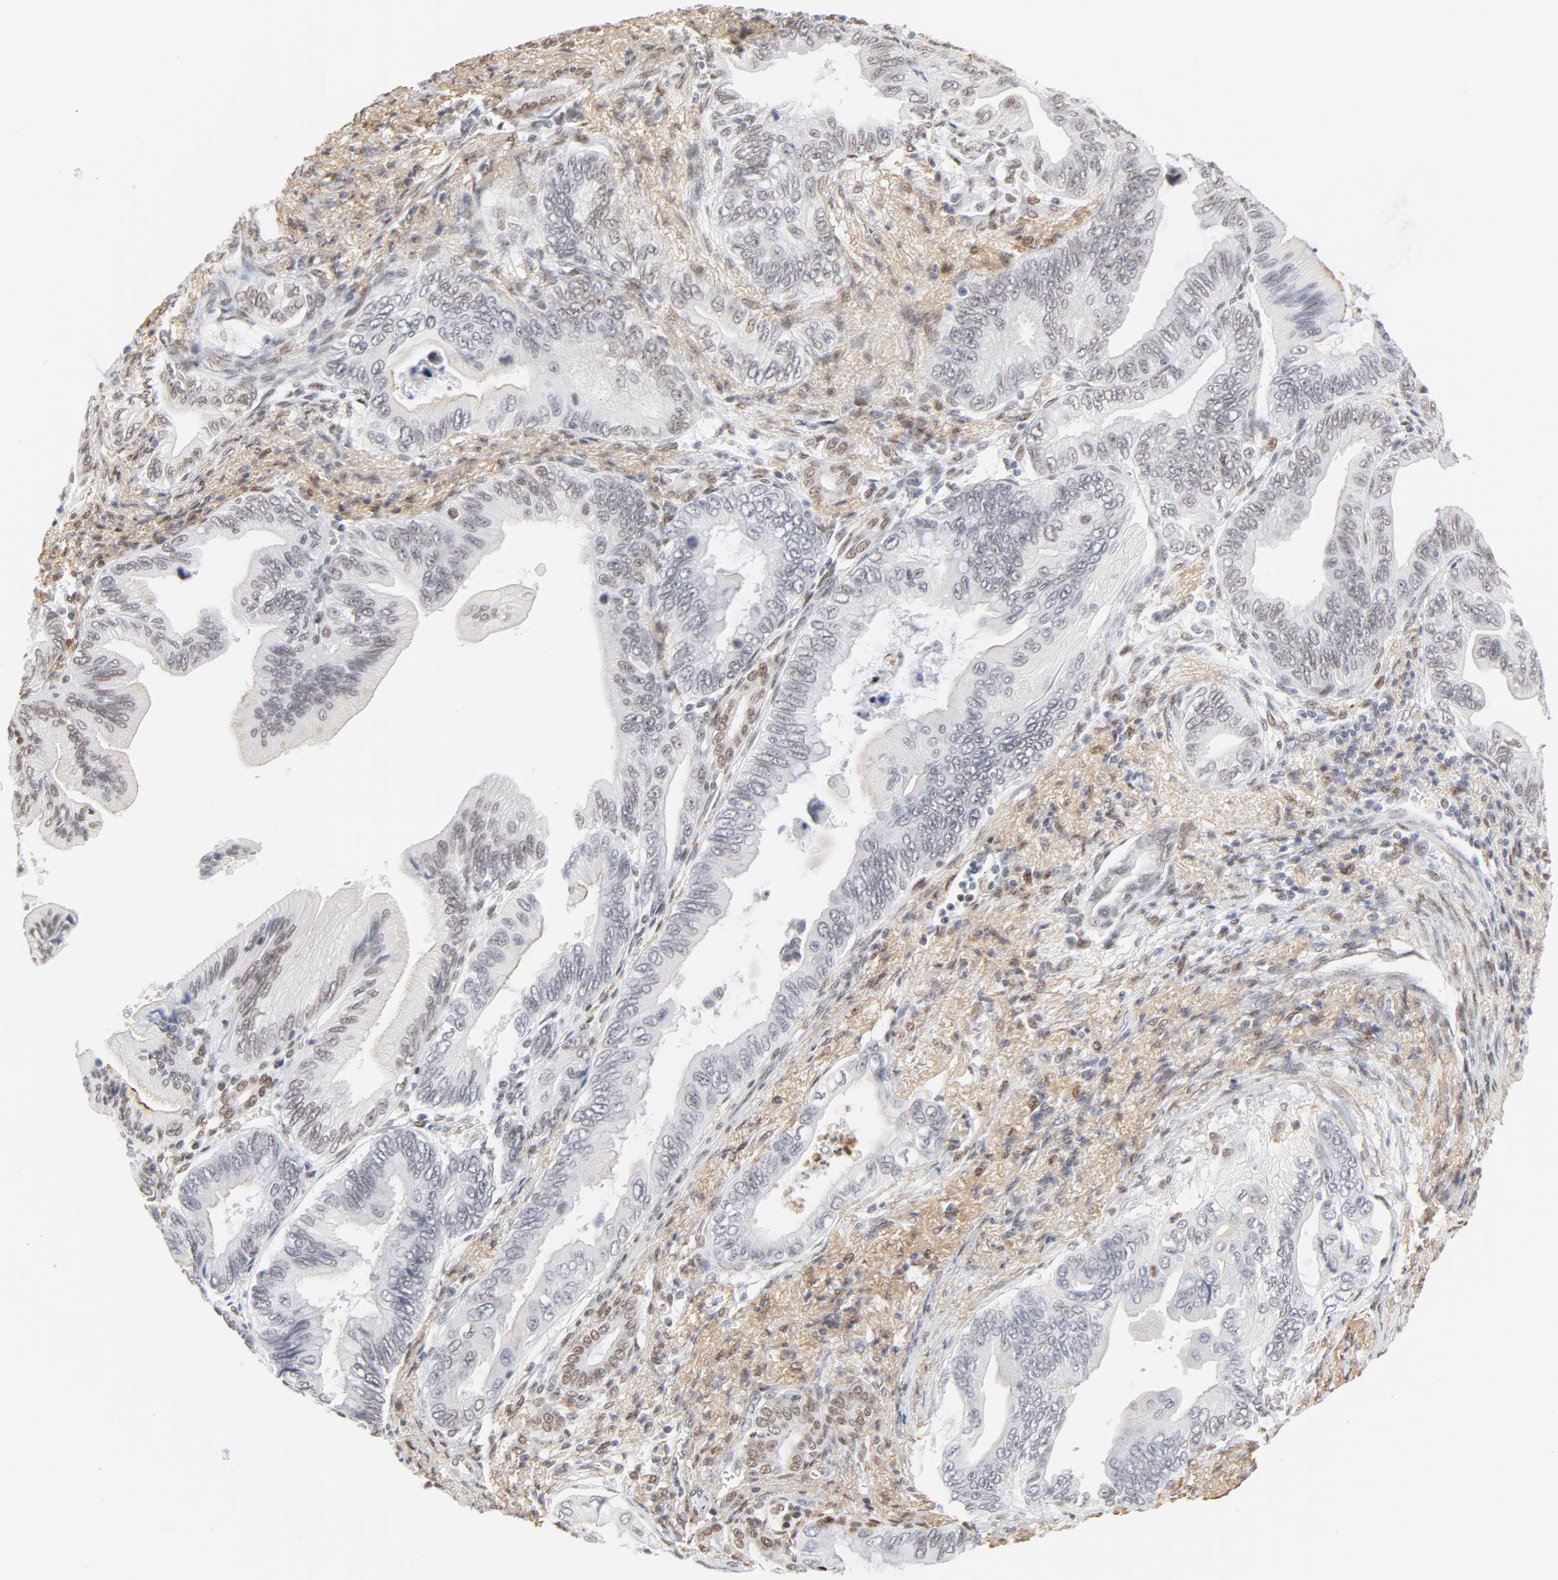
{"staining": {"intensity": "weak", "quantity": "<25%", "location": "nuclear"}, "tissue": "pancreatic cancer", "cell_type": "Tumor cells", "image_type": "cancer", "snomed": [{"axis": "morphology", "description": "Adenocarcinoma, NOS"}, {"axis": "topography", "description": "Pancreas"}], "caption": "A histopathology image of human adenocarcinoma (pancreatic) is negative for staining in tumor cells.", "gene": "PBX1", "patient": {"sex": "female", "age": 66}}